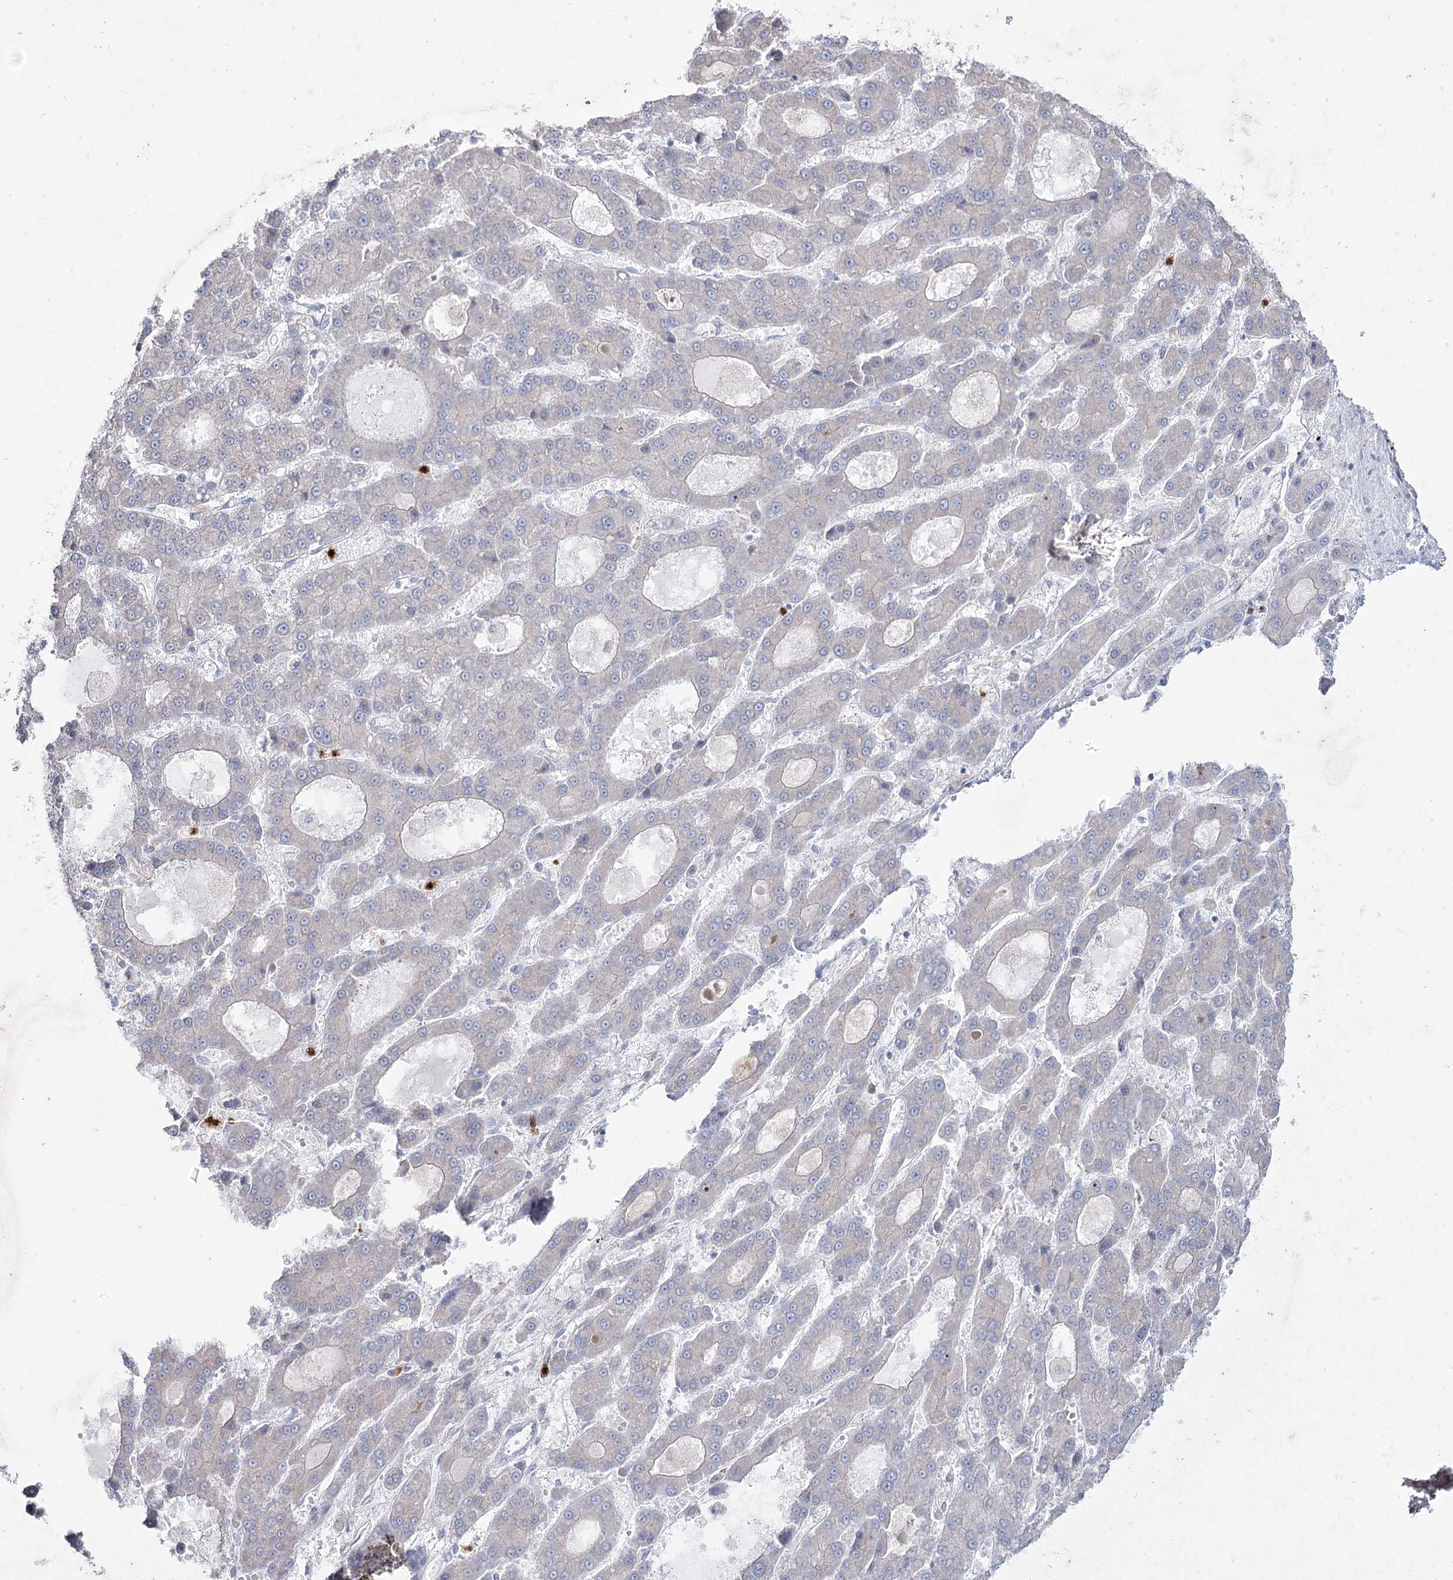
{"staining": {"intensity": "negative", "quantity": "none", "location": "none"}, "tissue": "liver cancer", "cell_type": "Tumor cells", "image_type": "cancer", "snomed": [{"axis": "morphology", "description": "Carcinoma, Hepatocellular, NOS"}, {"axis": "topography", "description": "Liver"}], "caption": "Photomicrograph shows no significant protein positivity in tumor cells of liver hepatocellular carcinoma.", "gene": "NIPAL4", "patient": {"sex": "male", "age": 70}}